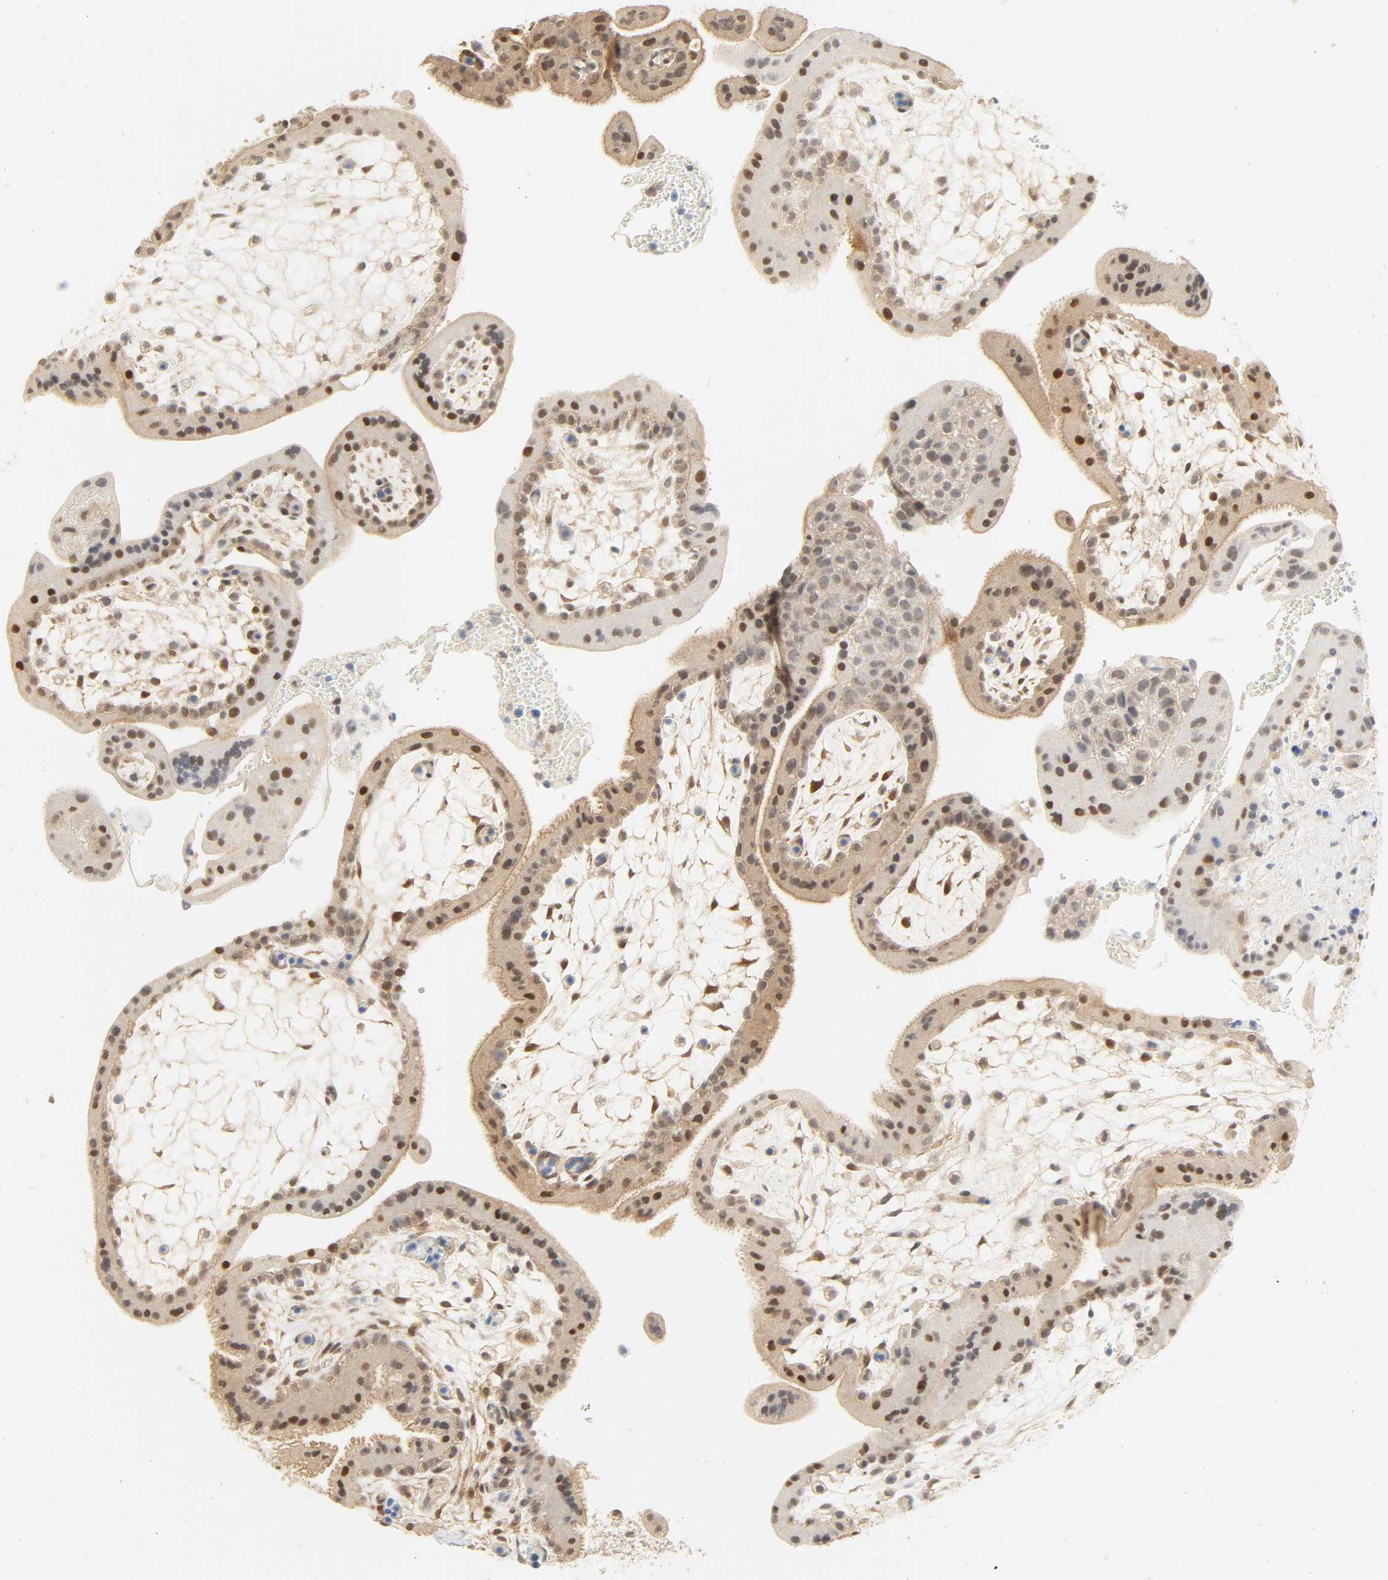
{"staining": {"intensity": "weak", "quantity": "25%-75%", "location": "cytoplasmic/membranous"}, "tissue": "placenta", "cell_type": "Decidual cells", "image_type": "normal", "snomed": [{"axis": "morphology", "description": "Normal tissue, NOS"}, {"axis": "topography", "description": "Placenta"}], "caption": "Placenta was stained to show a protein in brown. There is low levels of weak cytoplasmic/membranous staining in approximately 25%-75% of decidual cells. (IHC, brightfield microscopy, high magnification).", "gene": "ACSS2", "patient": {"sex": "female", "age": 35}}